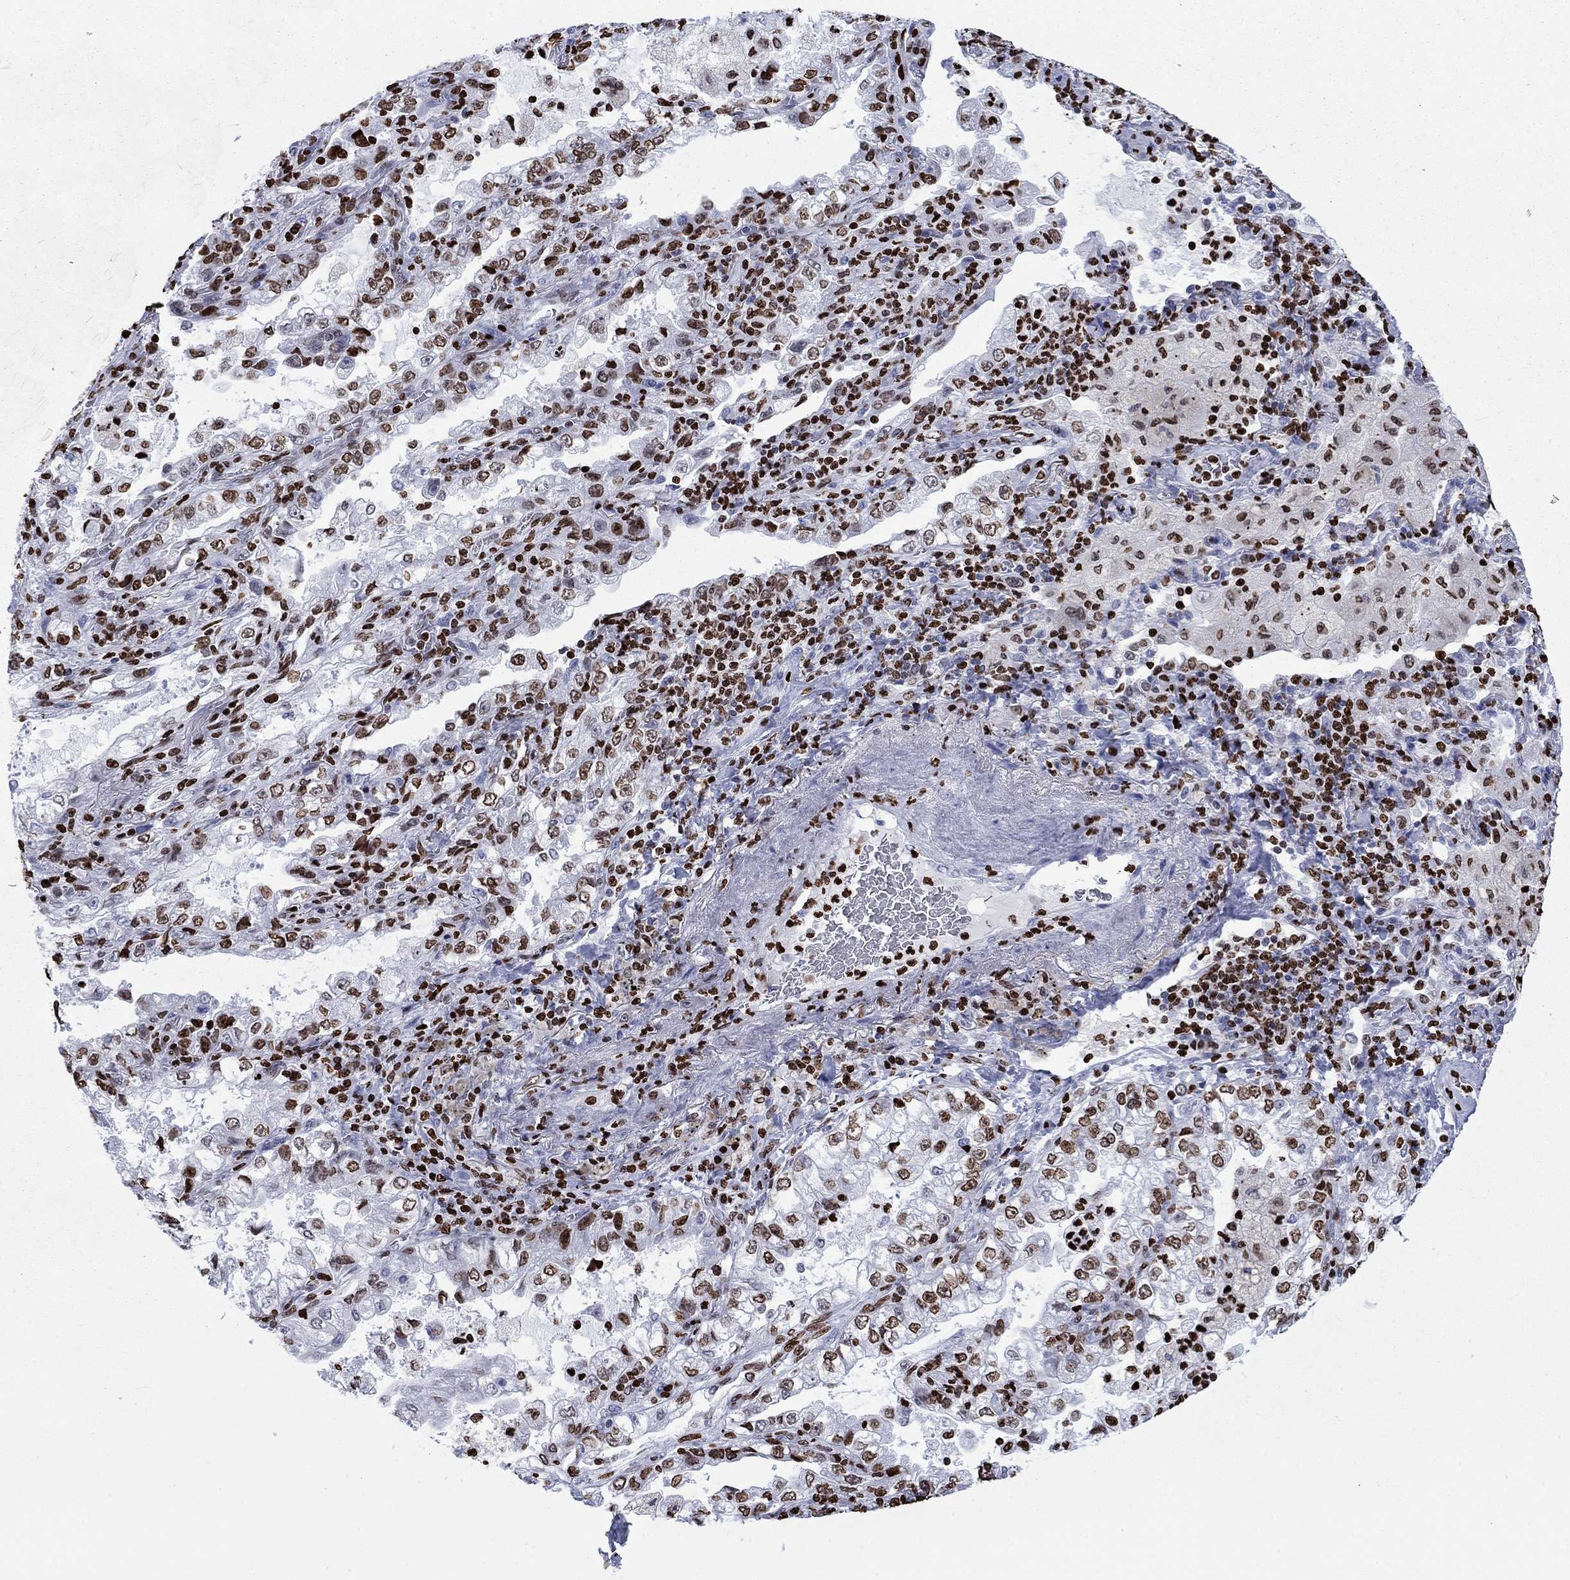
{"staining": {"intensity": "moderate", "quantity": ">75%", "location": "nuclear"}, "tissue": "lung cancer", "cell_type": "Tumor cells", "image_type": "cancer", "snomed": [{"axis": "morphology", "description": "Adenocarcinoma, NOS"}, {"axis": "topography", "description": "Lung"}], "caption": "Immunohistochemistry of adenocarcinoma (lung) demonstrates medium levels of moderate nuclear positivity in approximately >75% of tumor cells. (Brightfield microscopy of DAB IHC at high magnification).", "gene": "H1-5", "patient": {"sex": "female", "age": 73}}